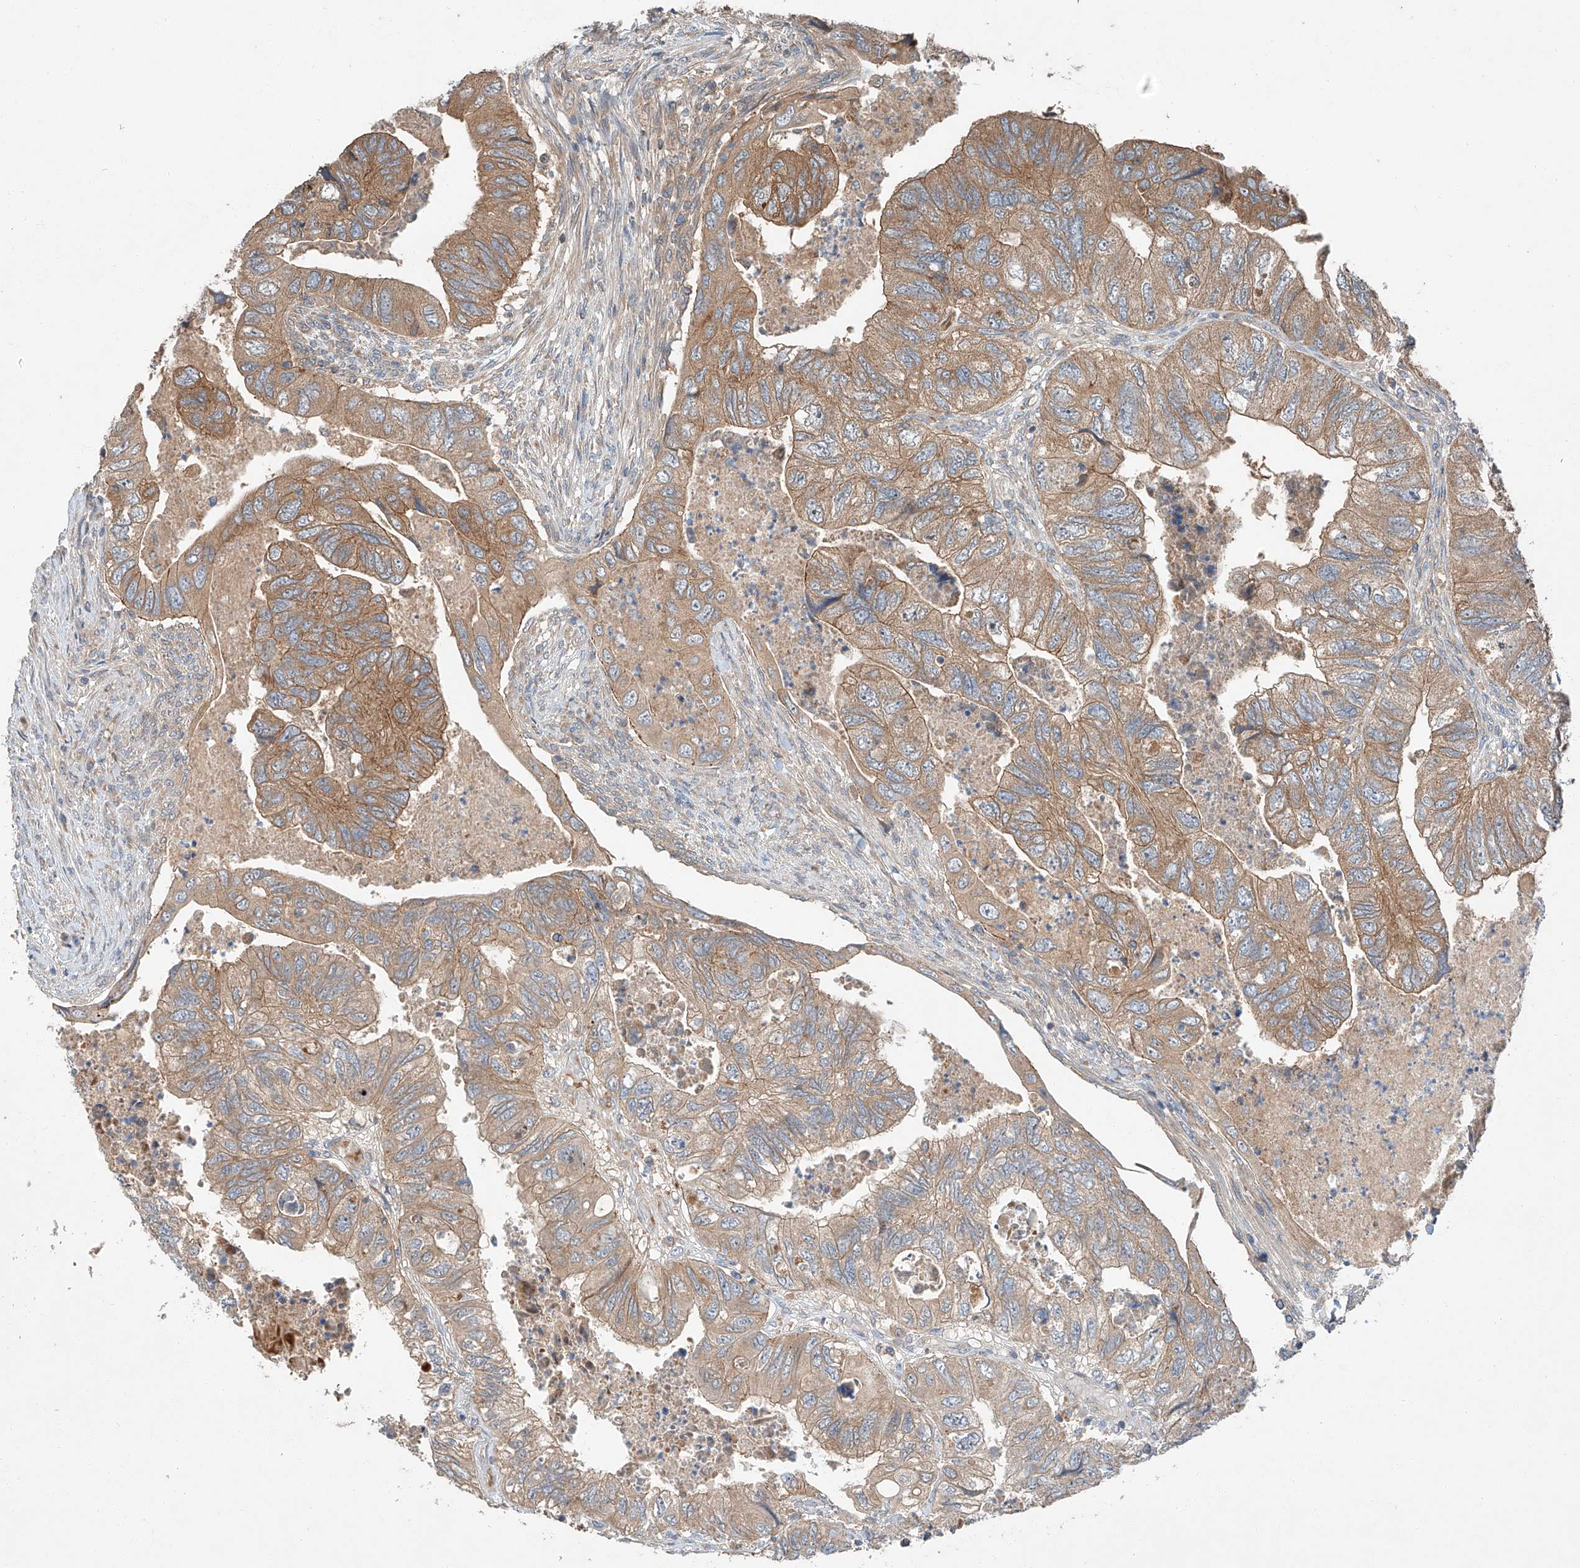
{"staining": {"intensity": "moderate", "quantity": ">75%", "location": "cytoplasmic/membranous"}, "tissue": "colorectal cancer", "cell_type": "Tumor cells", "image_type": "cancer", "snomed": [{"axis": "morphology", "description": "Adenocarcinoma, NOS"}, {"axis": "topography", "description": "Rectum"}], "caption": "DAB immunohistochemical staining of human colorectal cancer (adenocarcinoma) exhibits moderate cytoplasmic/membranous protein positivity in about >75% of tumor cells.", "gene": "XPNPEP1", "patient": {"sex": "male", "age": 63}}